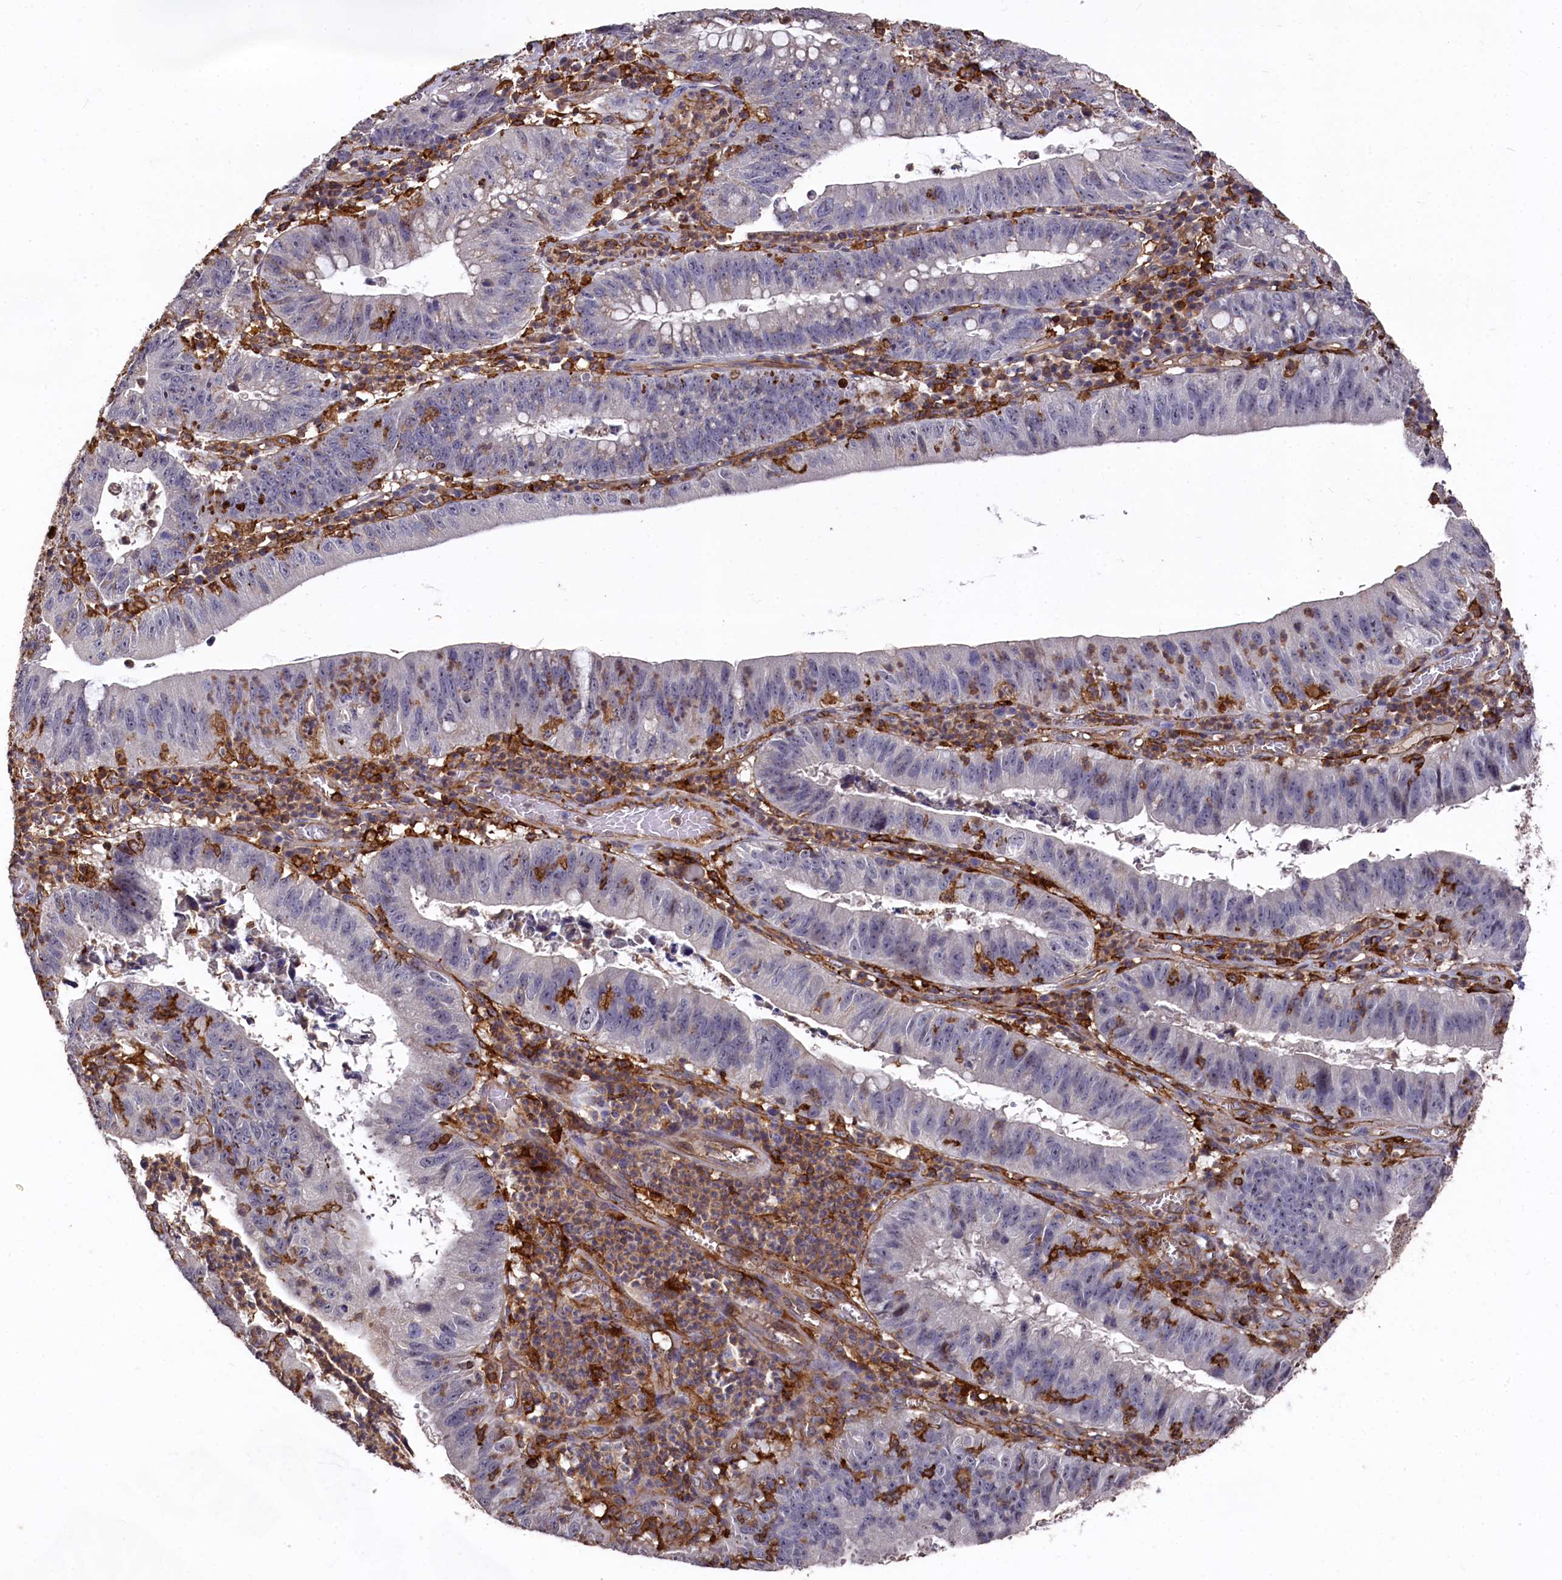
{"staining": {"intensity": "negative", "quantity": "none", "location": "none"}, "tissue": "stomach cancer", "cell_type": "Tumor cells", "image_type": "cancer", "snomed": [{"axis": "morphology", "description": "Adenocarcinoma, NOS"}, {"axis": "topography", "description": "Stomach"}], "caption": "IHC image of neoplastic tissue: adenocarcinoma (stomach) stained with DAB demonstrates no significant protein positivity in tumor cells.", "gene": "PLEKHO2", "patient": {"sex": "male", "age": 59}}